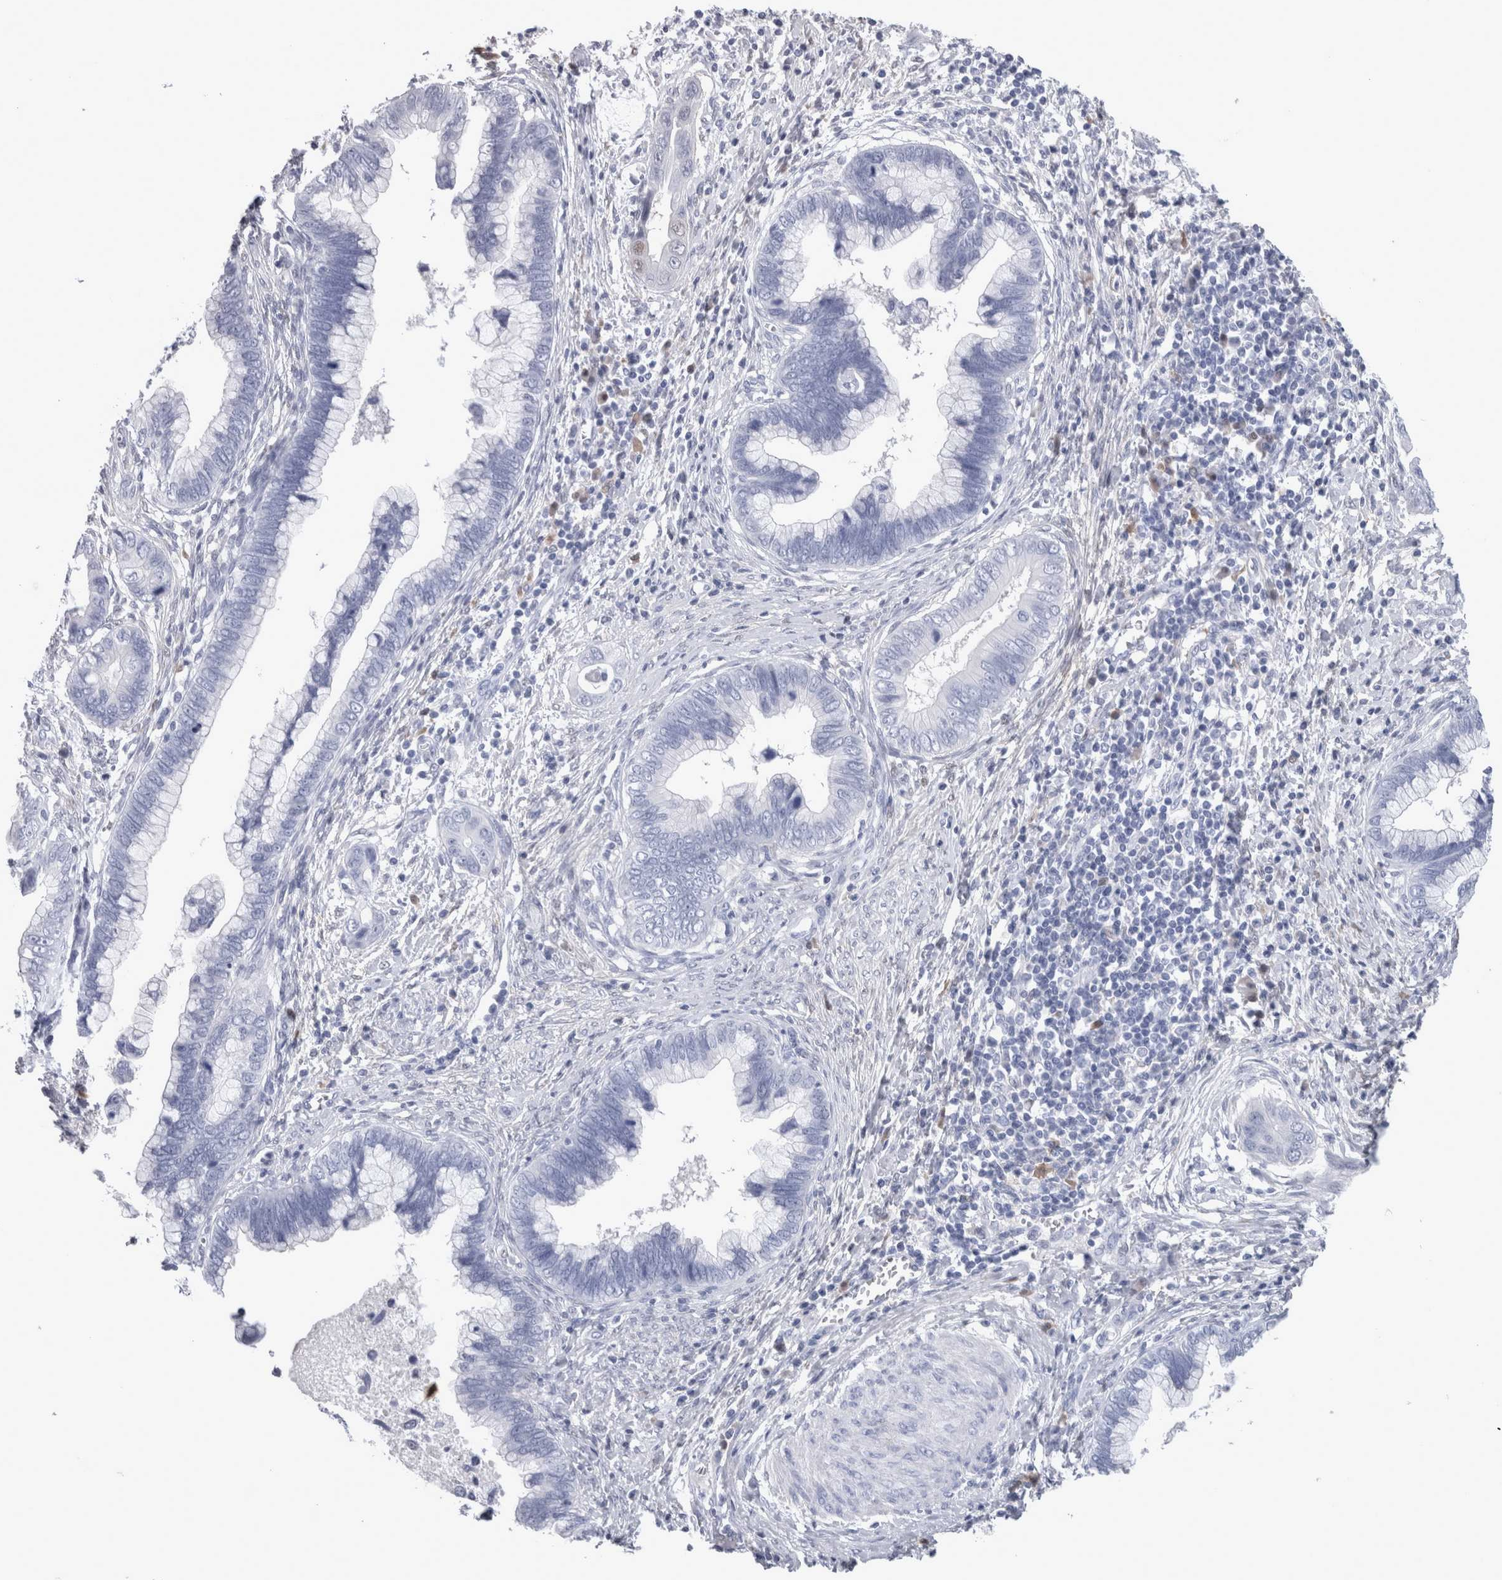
{"staining": {"intensity": "negative", "quantity": "none", "location": "none"}, "tissue": "cervical cancer", "cell_type": "Tumor cells", "image_type": "cancer", "snomed": [{"axis": "morphology", "description": "Adenocarcinoma, NOS"}, {"axis": "topography", "description": "Cervix"}], "caption": "Immunohistochemistry (IHC) of human cervical cancer (adenocarcinoma) displays no positivity in tumor cells. Nuclei are stained in blue.", "gene": "CA8", "patient": {"sex": "female", "age": 44}}